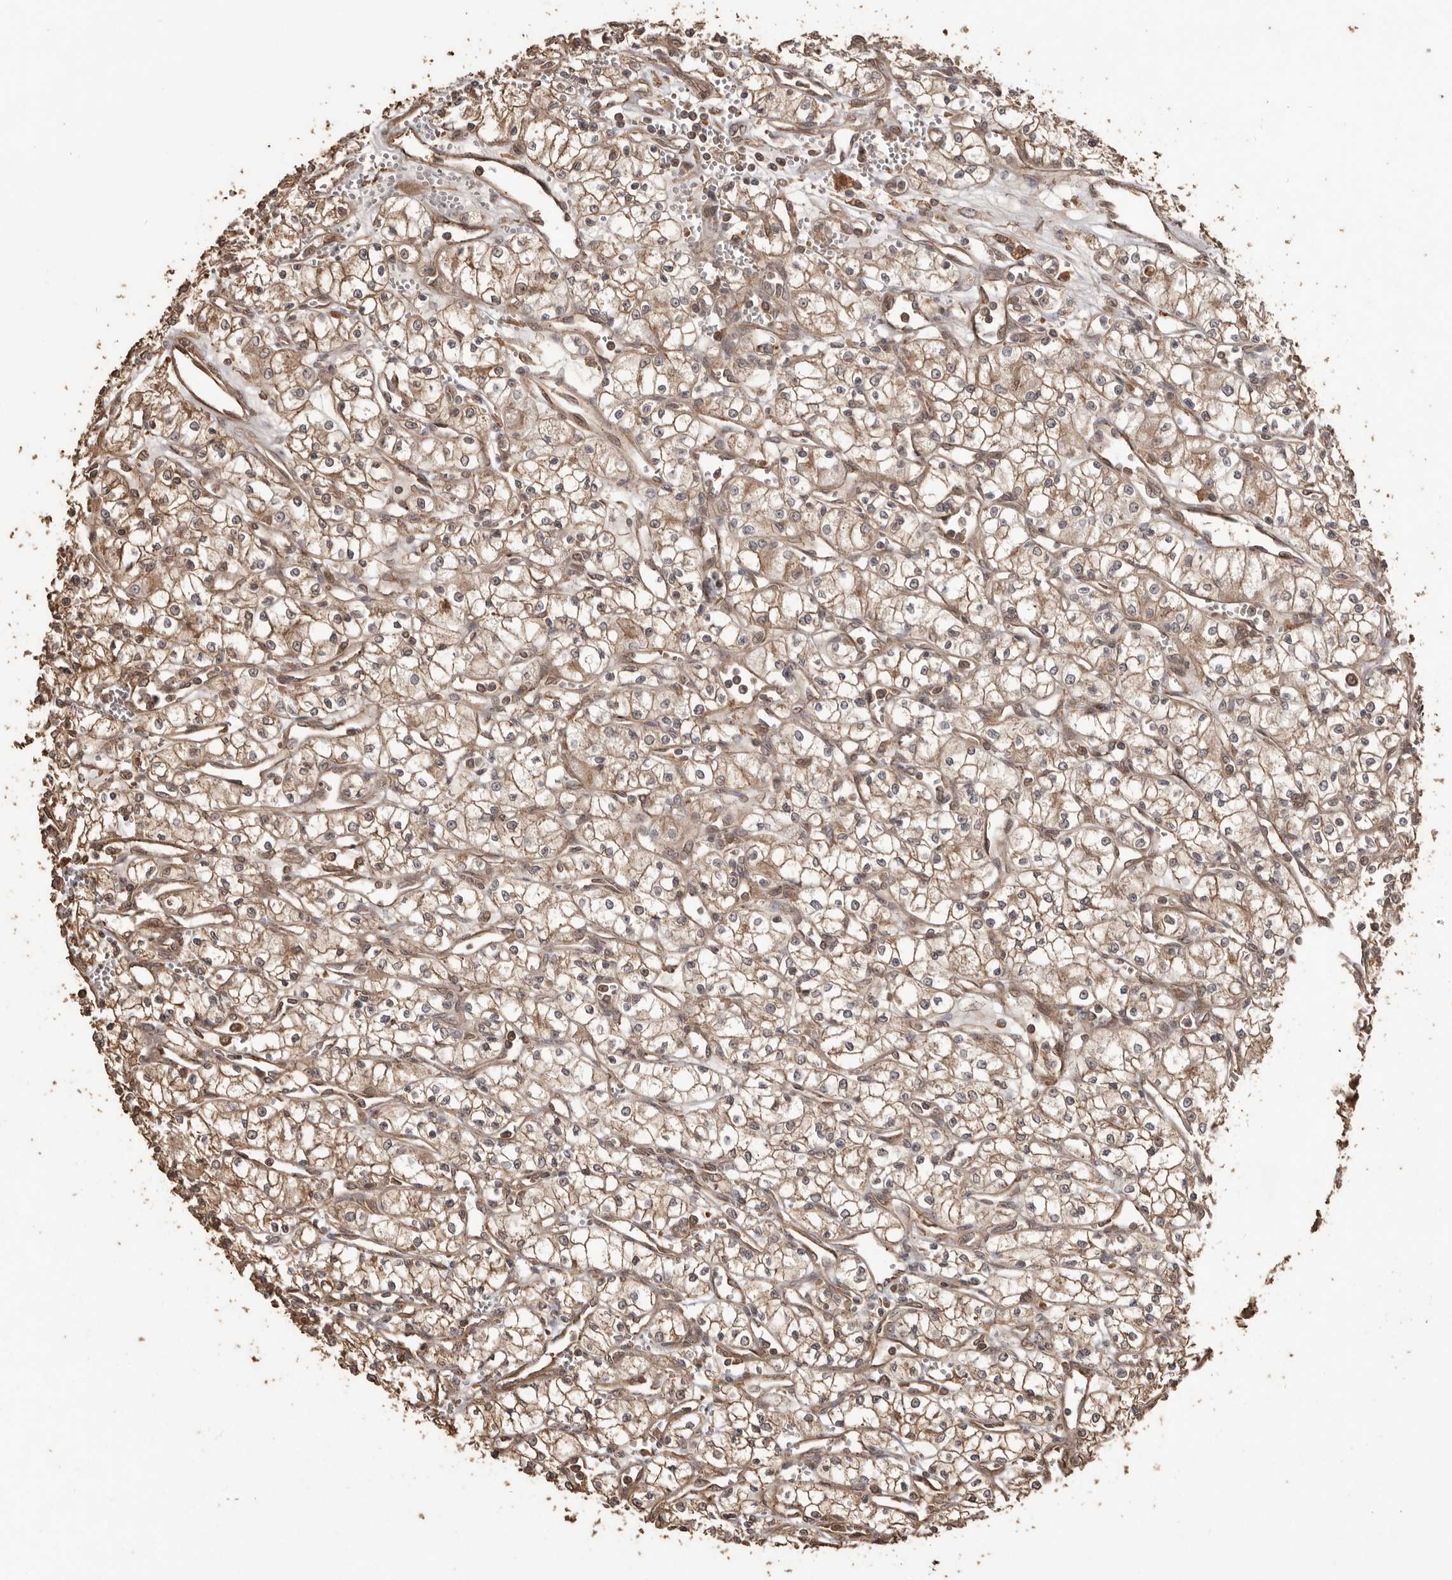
{"staining": {"intensity": "weak", "quantity": ">75%", "location": "cytoplasmic/membranous"}, "tissue": "renal cancer", "cell_type": "Tumor cells", "image_type": "cancer", "snomed": [{"axis": "morphology", "description": "Adenocarcinoma, NOS"}, {"axis": "topography", "description": "Kidney"}], "caption": "Human adenocarcinoma (renal) stained for a protein (brown) demonstrates weak cytoplasmic/membranous positive expression in about >75% of tumor cells.", "gene": "NUP43", "patient": {"sex": "male", "age": 59}}